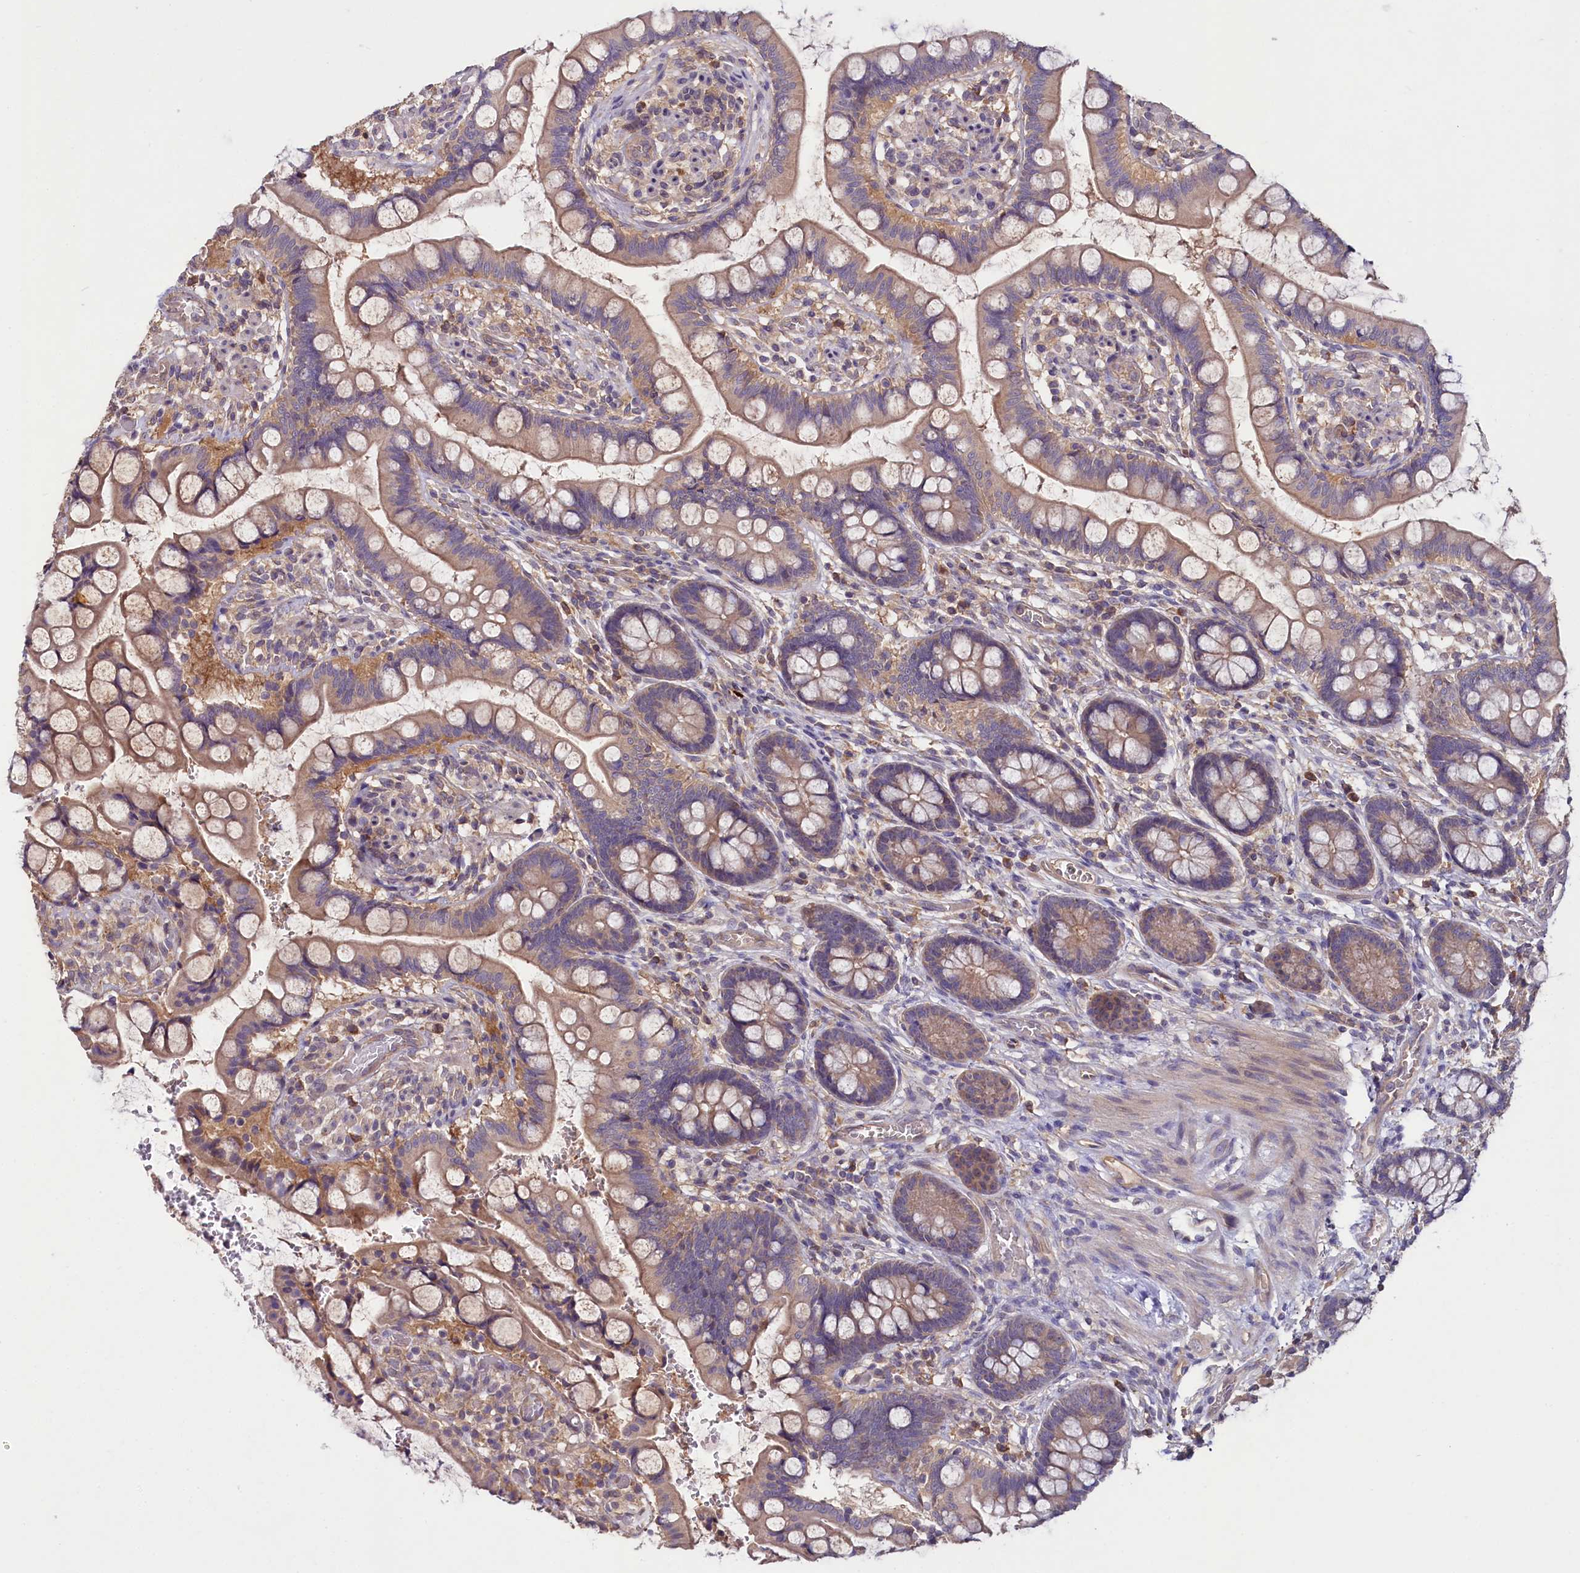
{"staining": {"intensity": "weak", "quantity": ">75%", "location": "cytoplasmic/membranous"}, "tissue": "small intestine", "cell_type": "Glandular cells", "image_type": "normal", "snomed": [{"axis": "morphology", "description": "Normal tissue, NOS"}, {"axis": "topography", "description": "Small intestine"}], "caption": "This is an image of IHC staining of unremarkable small intestine, which shows weak expression in the cytoplasmic/membranous of glandular cells.", "gene": "ETFBKMT", "patient": {"sex": "male", "age": 52}}